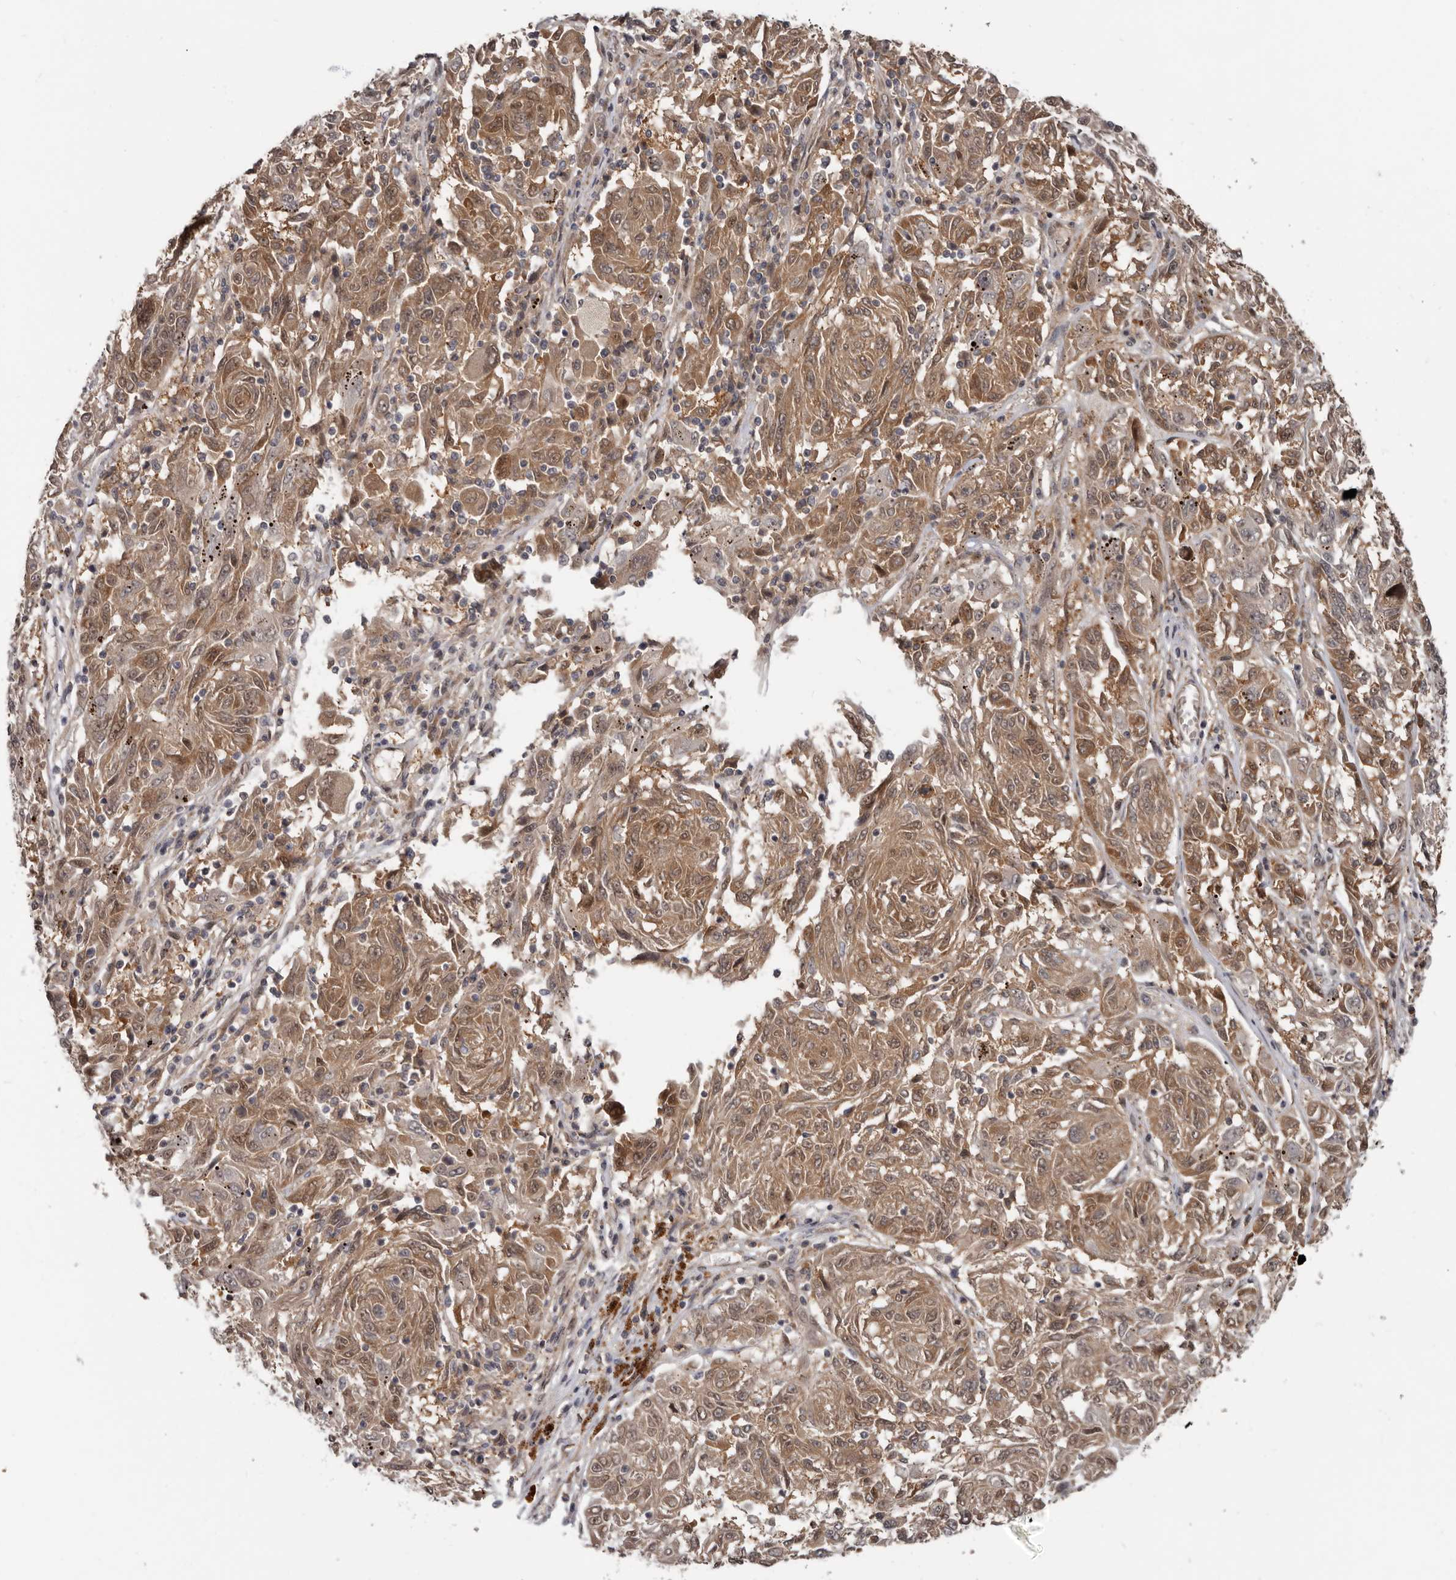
{"staining": {"intensity": "moderate", "quantity": ">75%", "location": "cytoplasmic/membranous"}, "tissue": "melanoma", "cell_type": "Tumor cells", "image_type": "cancer", "snomed": [{"axis": "morphology", "description": "Malignant melanoma, NOS"}, {"axis": "topography", "description": "Skin"}], "caption": "High-power microscopy captured an immunohistochemistry micrograph of malignant melanoma, revealing moderate cytoplasmic/membranous expression in approximately >75% of tumor cells.", "gene": "BAD", "patient": {"sex": "male", "age": 53}}